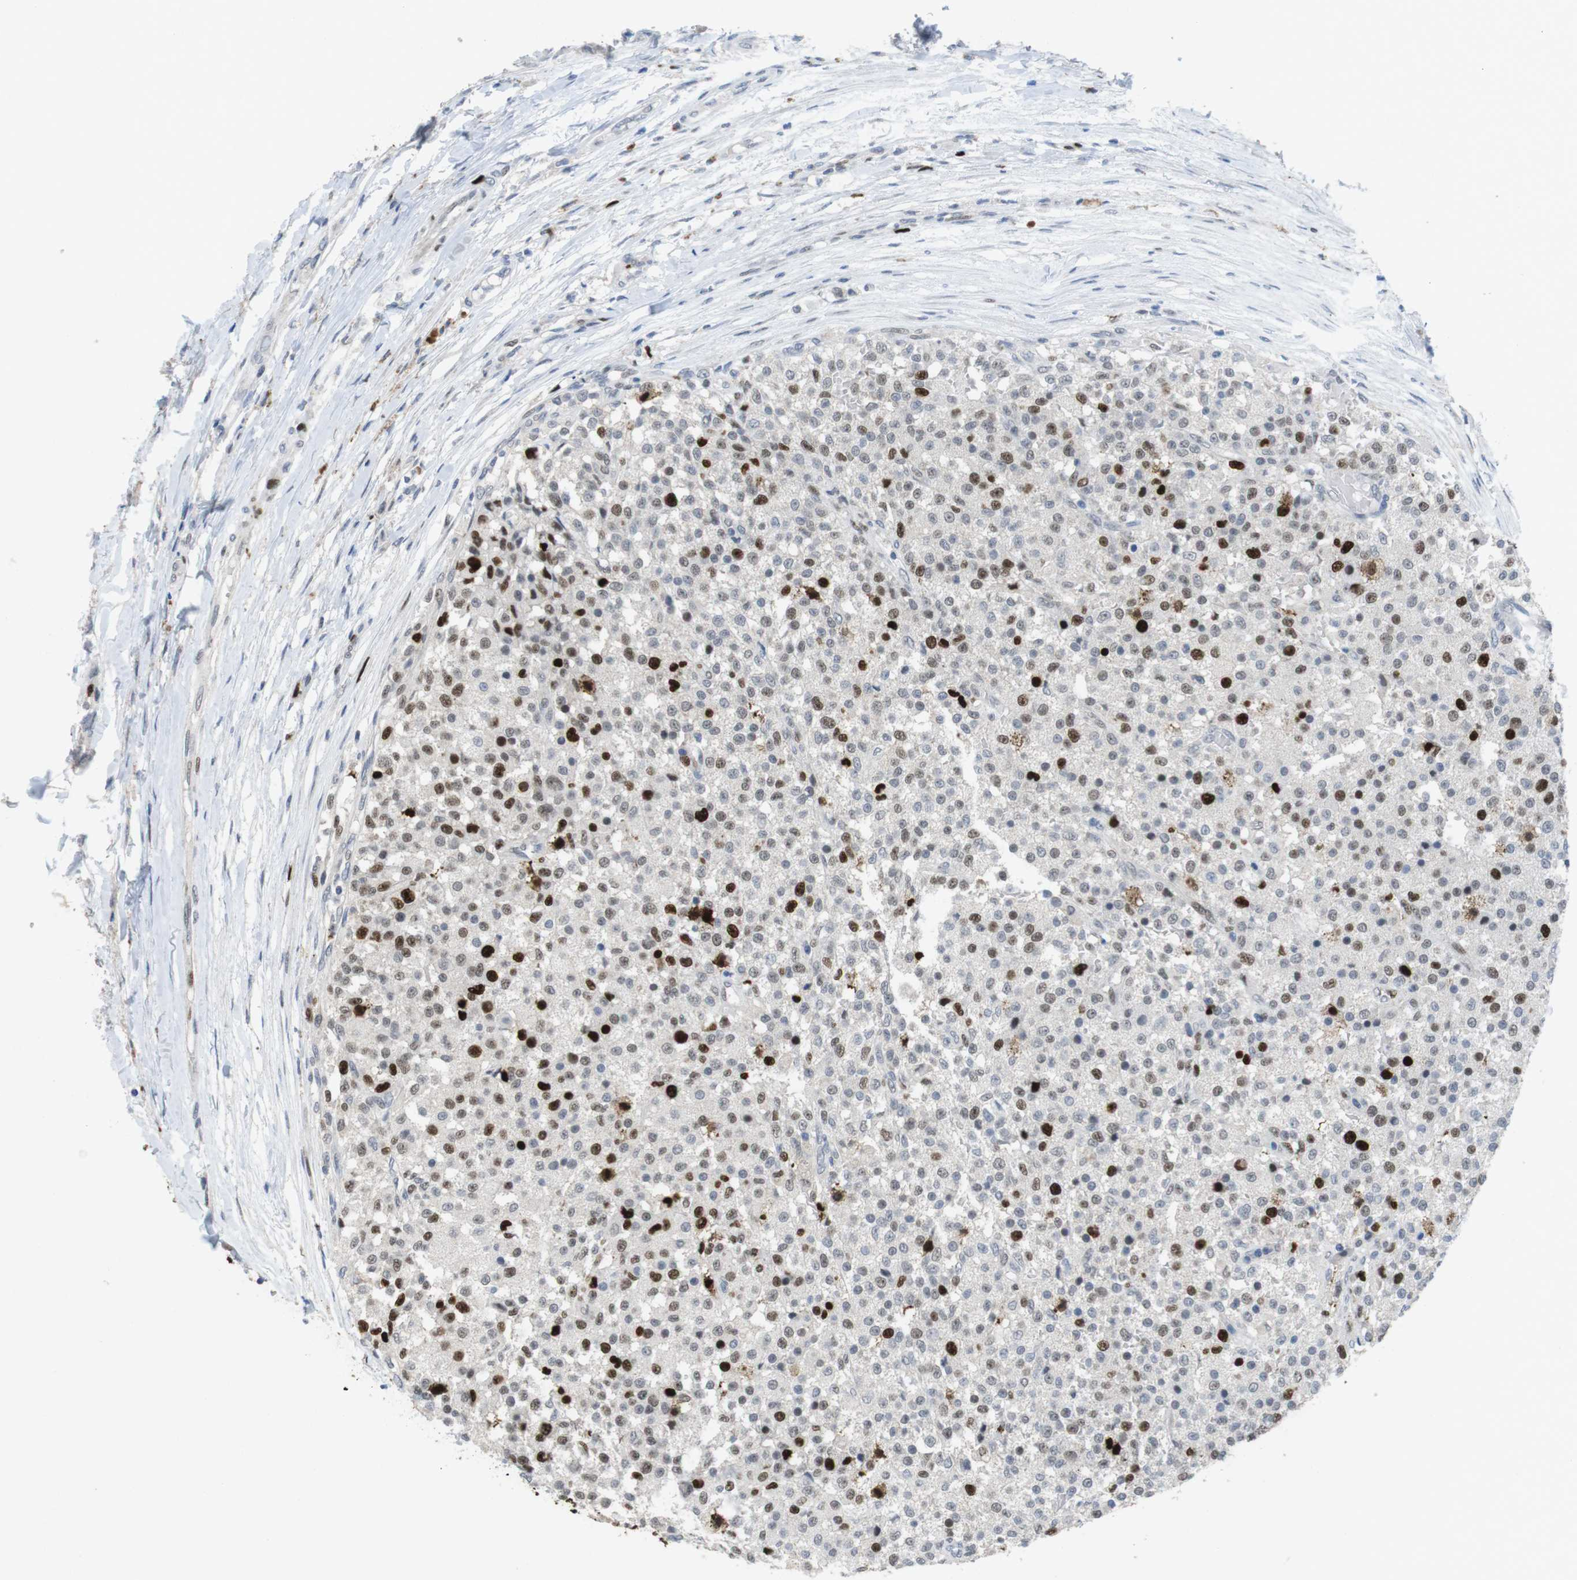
{"staining": {"intensity": "strong", "quantity": "<25%", "location": "nuclear"}, "tissue": "testis cancer", "cell_type": "Tumor cells", "image_type": "cancer", "snomed": [{"axis": "morphology", "description": "Seminoma, NOS"}, {"axis": "topography", "description": "Testis"}], "caption": "Seminoma (testis) stained with a protein marker exhibits strong staining in tumor cells.", "gene": "KPNA2", "patient": {"sex": "male", "age": 59}}